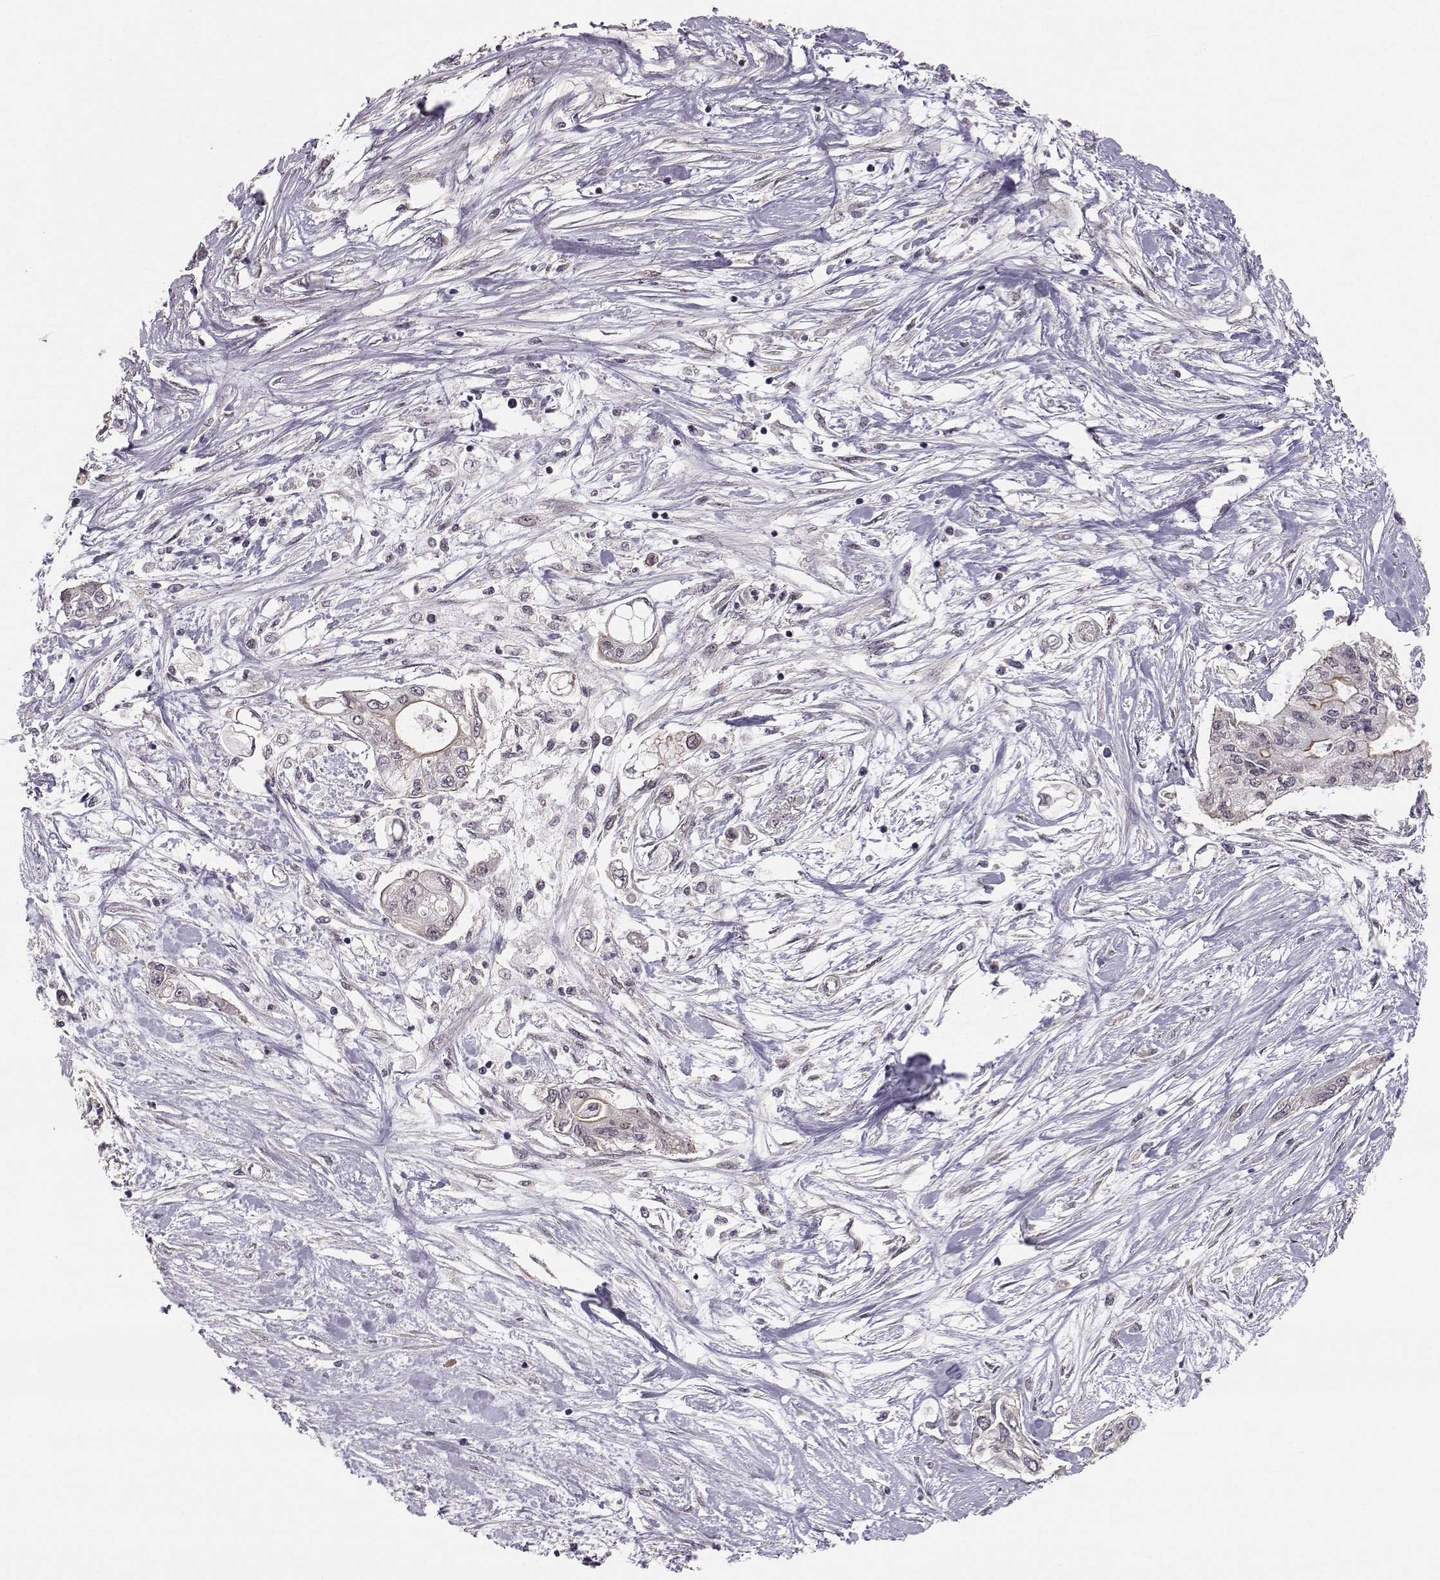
{"staining": {"intensity": "moderate", "quantity": "<25%", "location": "cytoplasmic/membranous"}, "tissue": "pancreatic cancer", "cell_type": "Tumor cells", "image_type": "cancer", "snomed": [{"axis": "morphology", "description": "Adenocarcinoma, NOS"}, {"axis": "topography", "description": "Pancreas"}], "caption": "Immunohistochemistry staining of pancreatic cancer, which shows low levels of moderate cytoplasmic/membranous staining in approximately <25% of tumor cells indicating moderate cytoplasmic/membranous protein expression. The staining was performed using DAB (3,3'-diaminobenzidine) (brown) for protein detection and nuclei were counterstained in hematoxylin (blue).", "gene": "PLEKHG3", "patient": {"sex": "female", "age": 77}}